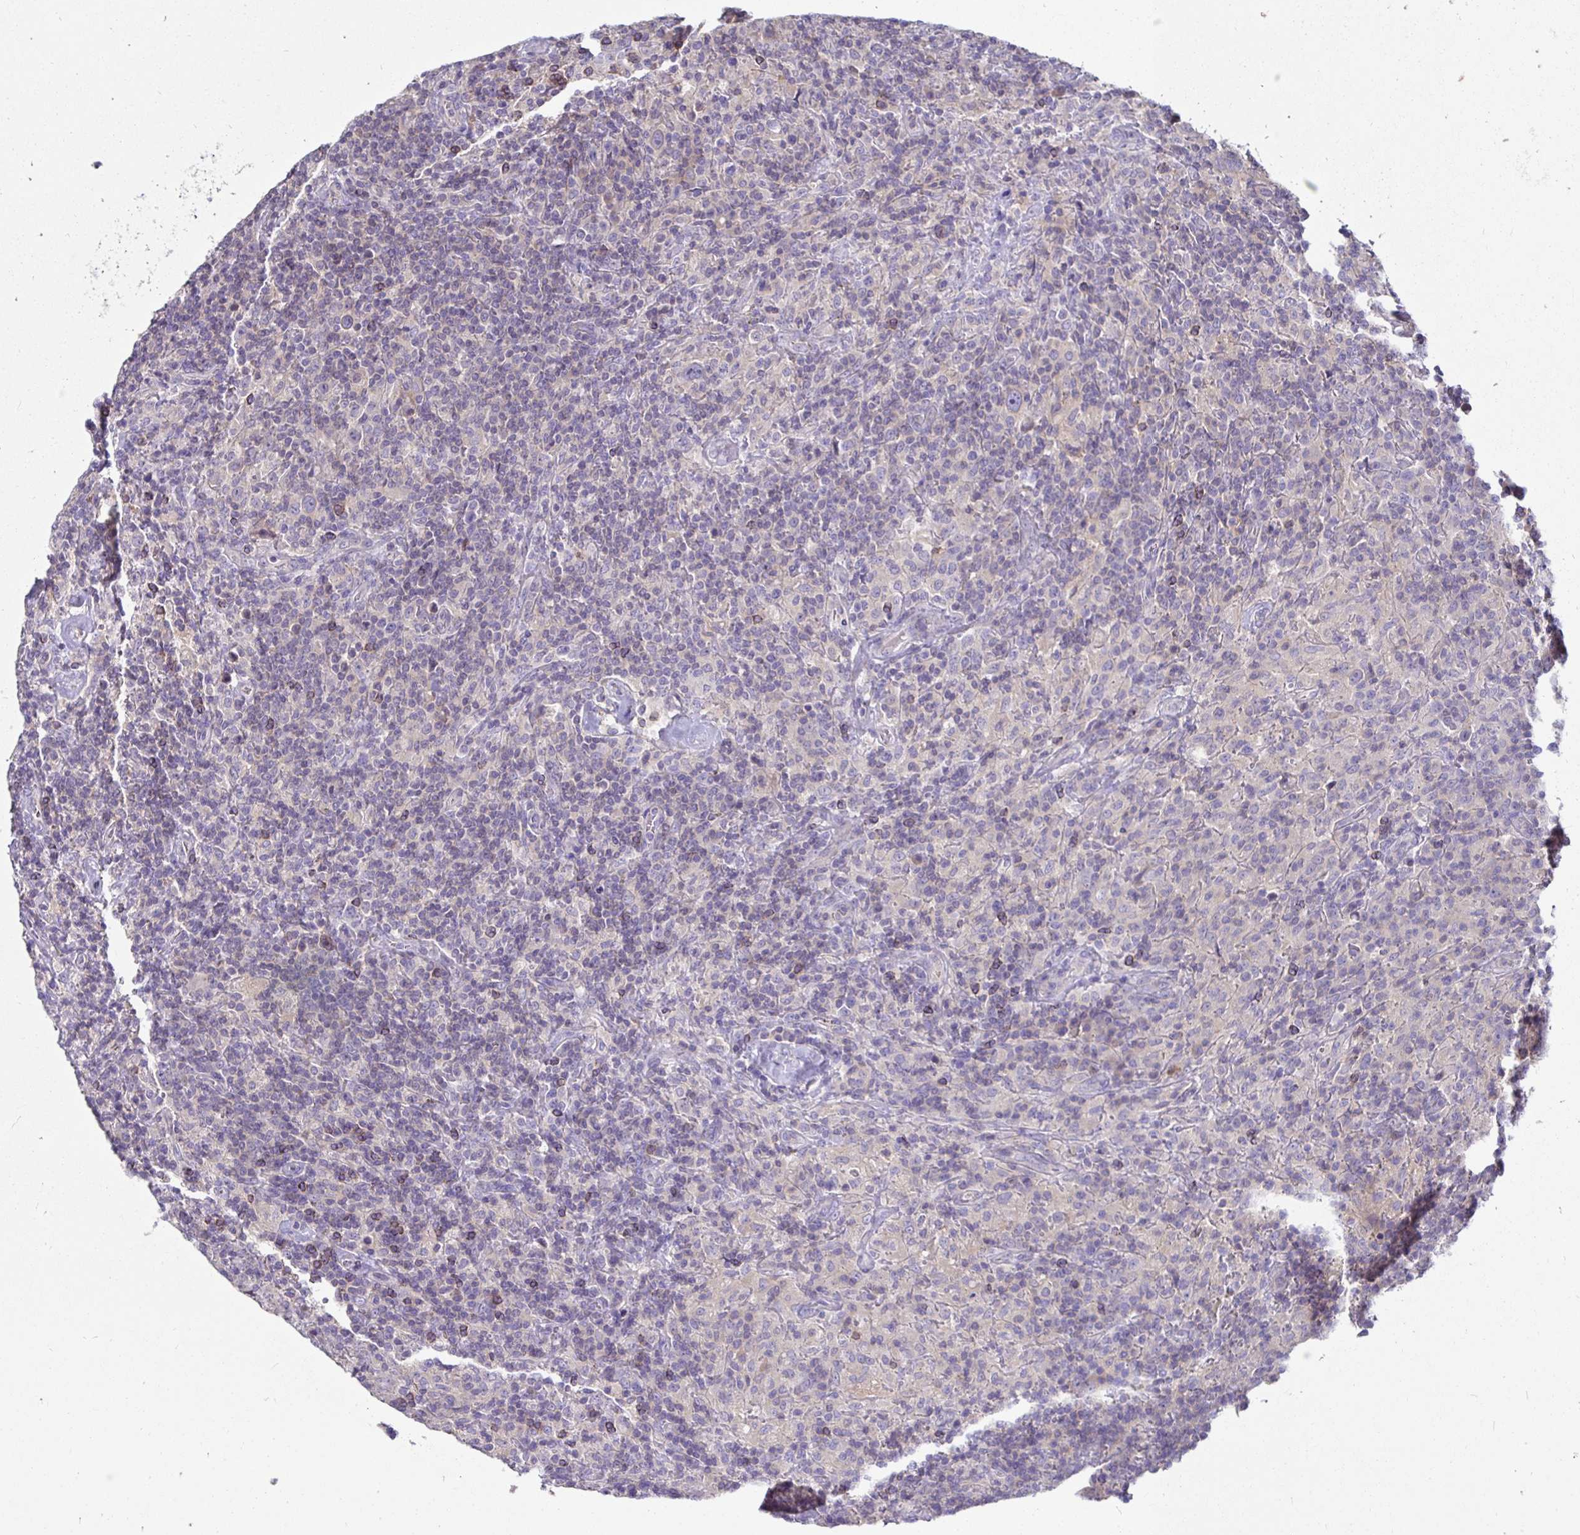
{"staining": {"intensity": "negative", "quantity": "none", "location": "none"}, "tissue": "lymphoma", "cell_type": "Tumor cells", "image_type": "cancer", "snomed": [{"axis": "morphology", "description": "Hodgkin's disease, NOS"}, {"axis": "topography", "description": "Lymph node"}], "caption": "A micrograph of lymphoma stained for a protein reveals no brown staining in tumor cells.", "gene": "KIF21A", "patient": {"sex": "male", "age": 70}}